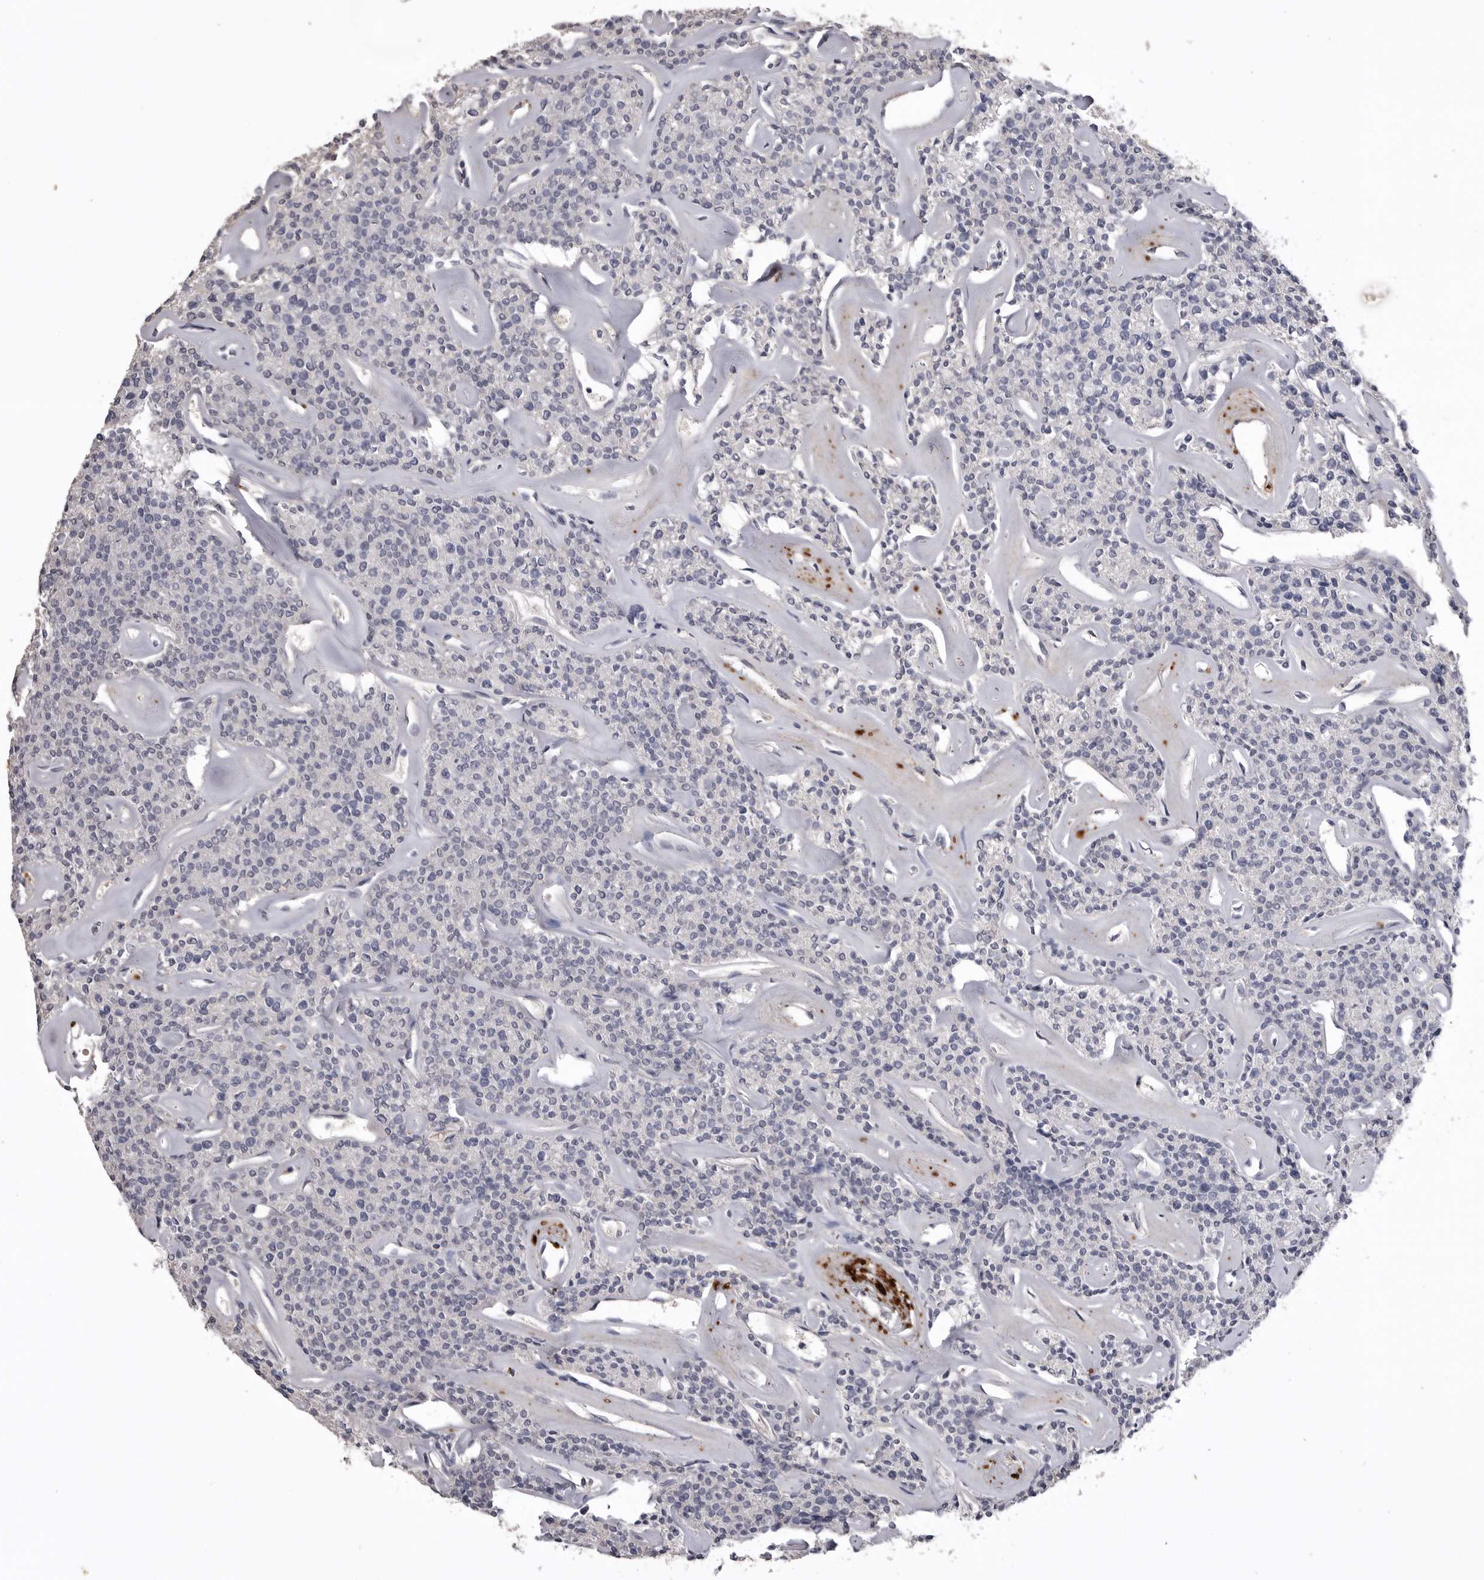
{"staining": {"intensity": "weak", "quantity": "<25%", "location": "cytoplasmic/membranous"}, "tissue": "parathyroid gland", "cell_type": "Glandular cells", "image_type": "normal", "snomed": [{"axis": "morphology", "description": "Normal tissue, NOS"}, {"axis": "topography", "description": "Parathyroid gland"}], "caption": "IHC micrograph of unremarkable parathyroid gland stained for a protein (brown), which shows no positivity in glandular cells.", "gene": "AHSG", "patient": {"sex": "male", "age": 46}}